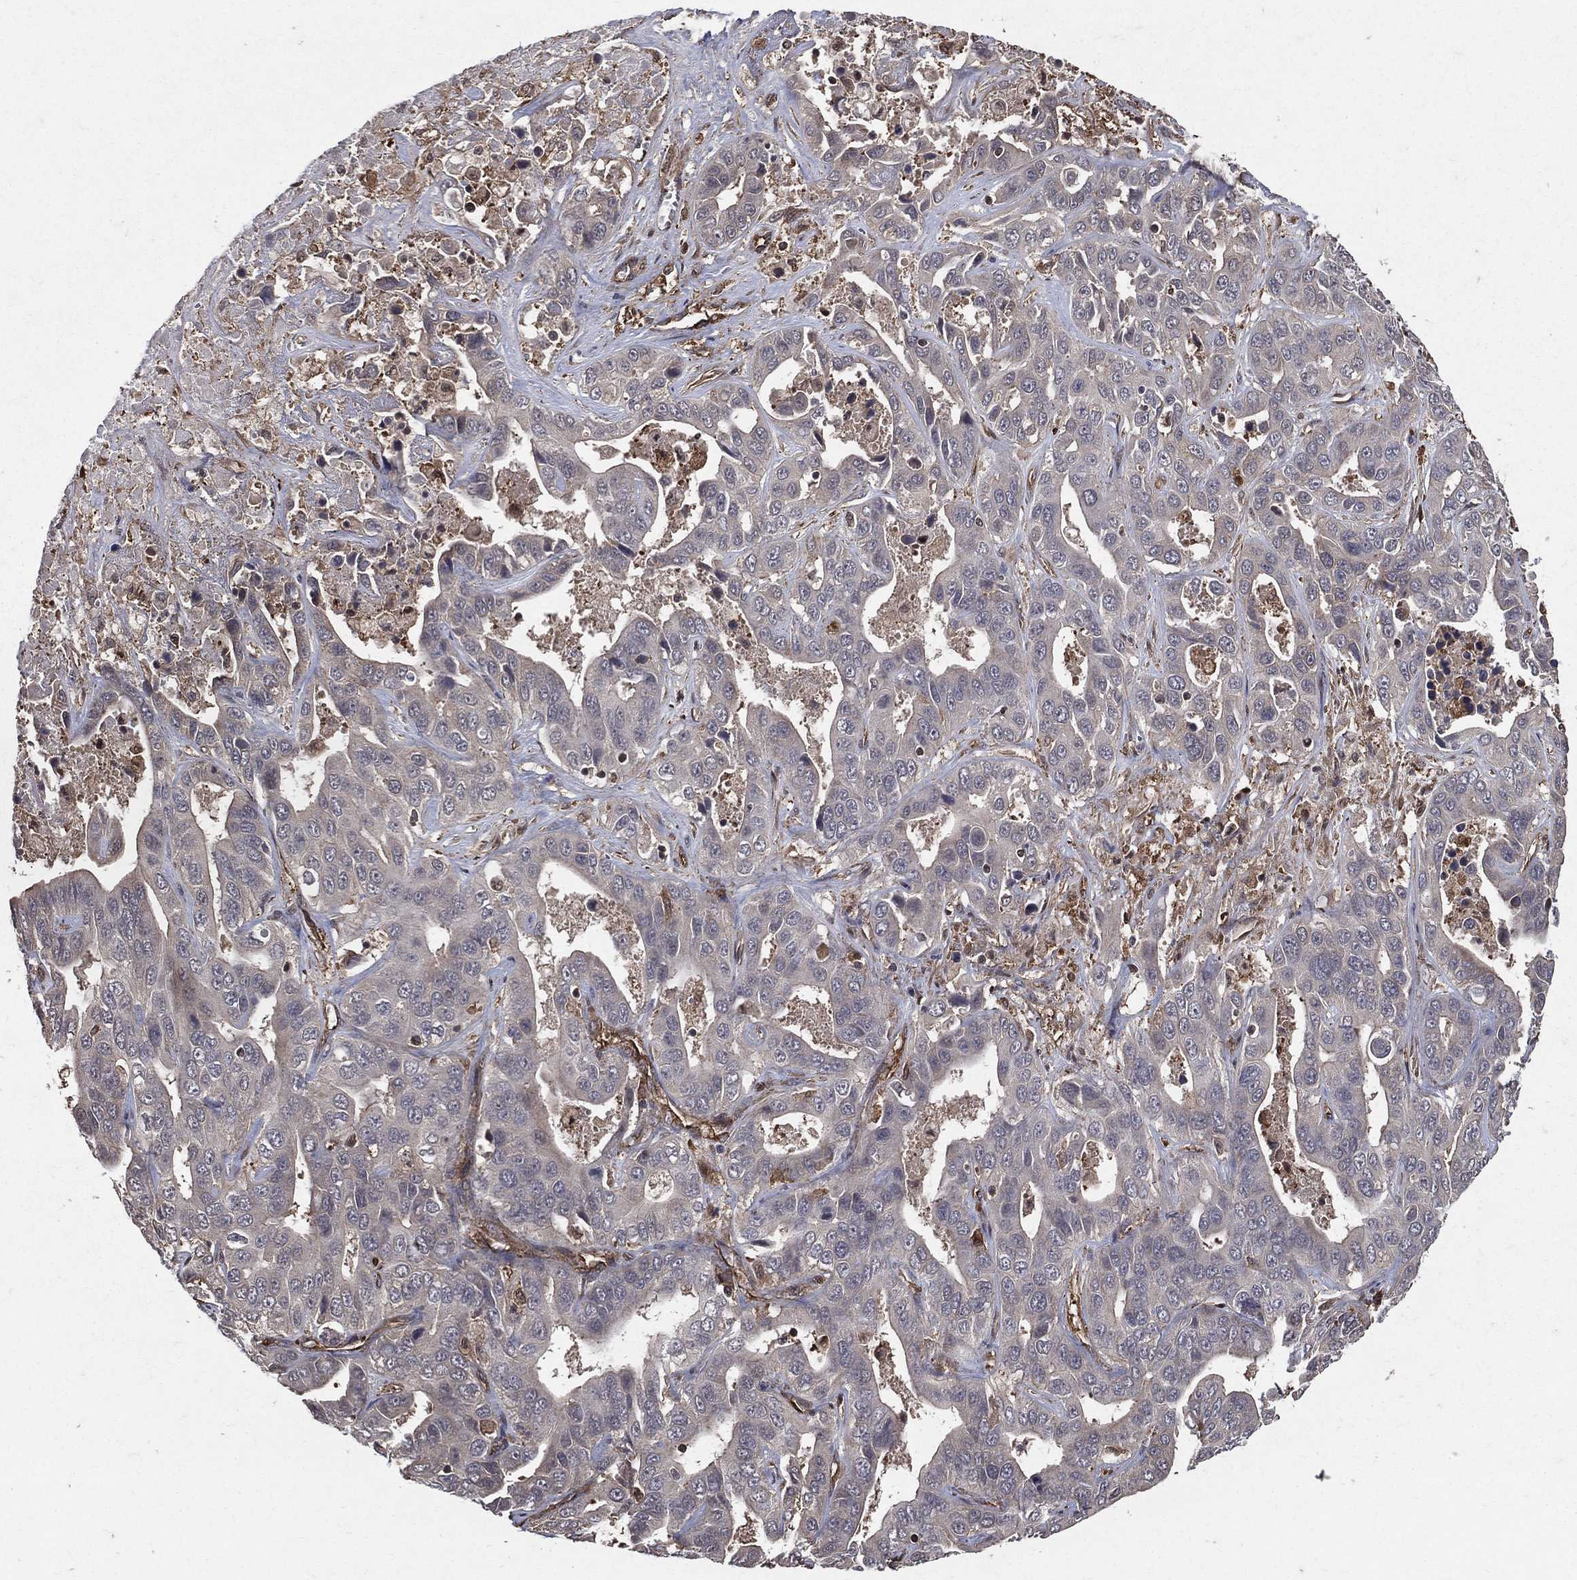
{"staining": {"intensity": "moderate", "quantity": "<25%", "location": "cytoplasmic/membranous"}, "tissue": "liver cancer", "cell_type": "Tumor cells", "image_type": "cancer", "snomed": [{"axis": "morphology", "description": "Cholangiocarcinoma"}, {"axis": "topography", "description": "Liver"}], "caption": "Immunohistochemistry micrograph of cholangiocarcinoma (liver) stained for a protein (brown), which reveals low levels of moderate cytoplasmic/membranous positivity in about <25% of tumor cells.", "gene": "DPYSL2", "patient": {"sex": "female", "age": 52}}